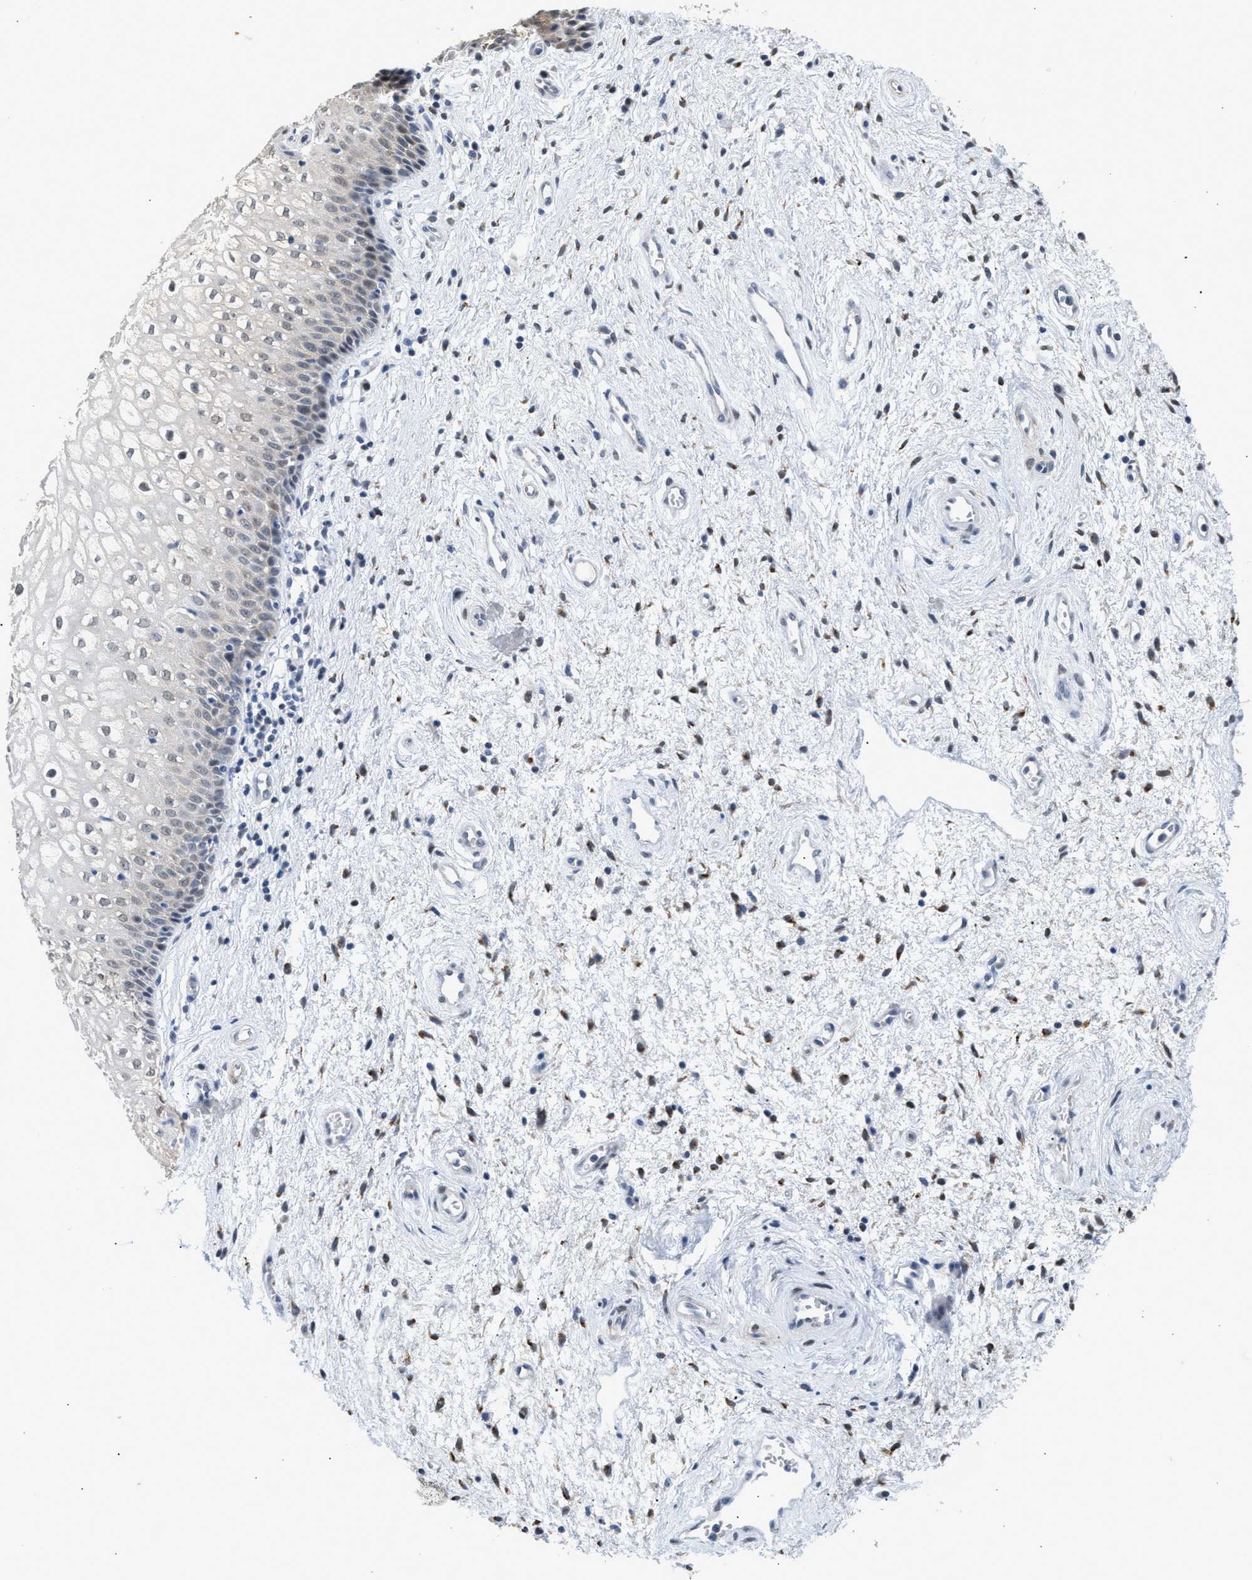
{"staining": {"intensity": "negative", "quantity": "none", "location": "none"}, "tissue": "vagina", "cell_type": "Squamous epithelial cells", "image_type": "normal", "snomed": [{"axis": "morphology", "description": "Normal tissue, NOS"}, {"axis": "topography", "description": "Vagina"}], "caption": "Micrograph shows no significant protein expression in squamous epithelial cells of normal vagina. (Immunohistochemistry, brightfield microscopy, high magnification).", "gene": "PPM1L", "patient": {"sex": "female", "age": 34}}